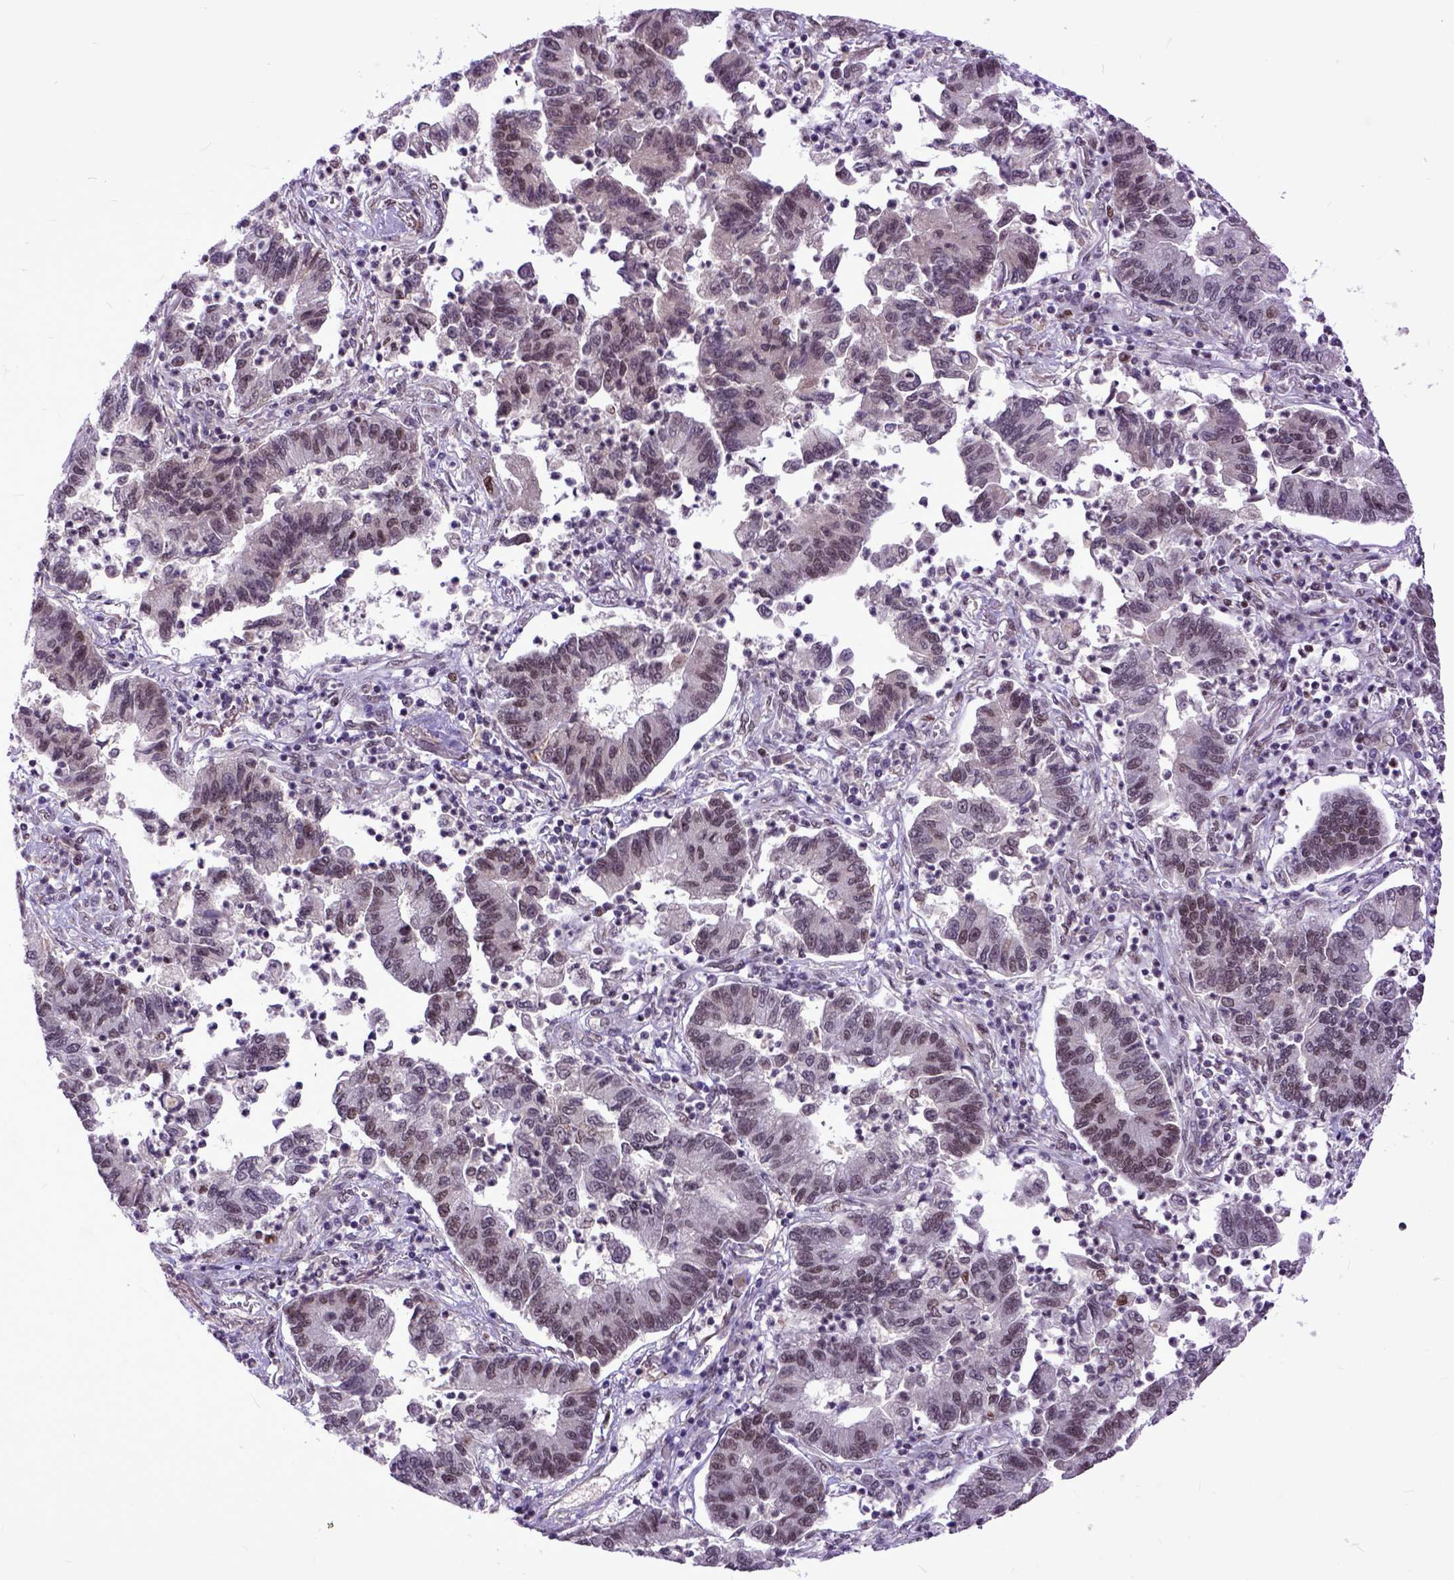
{"staining": {"intensity": "weak", "quantity": ">75%", "location": "nuclear"}, "tissue": "lung cancer", "cell_type": "Tumor cells", "image_type": "cancer", "snomed": [{"axis": "morphology", "description": "Adenocarcinoma, NOS"}, {"axis": "topography", "description": "Lung"}], "caption": "An immunohistochemistry histopathology image of neoplastic tissue is shown. Protein staining in brown highlights weak nuclear positivity in lung adenocarcinoma within tumor cells.", "gene": "RCC2", "patient": {"sex": "female", "age": 57}}